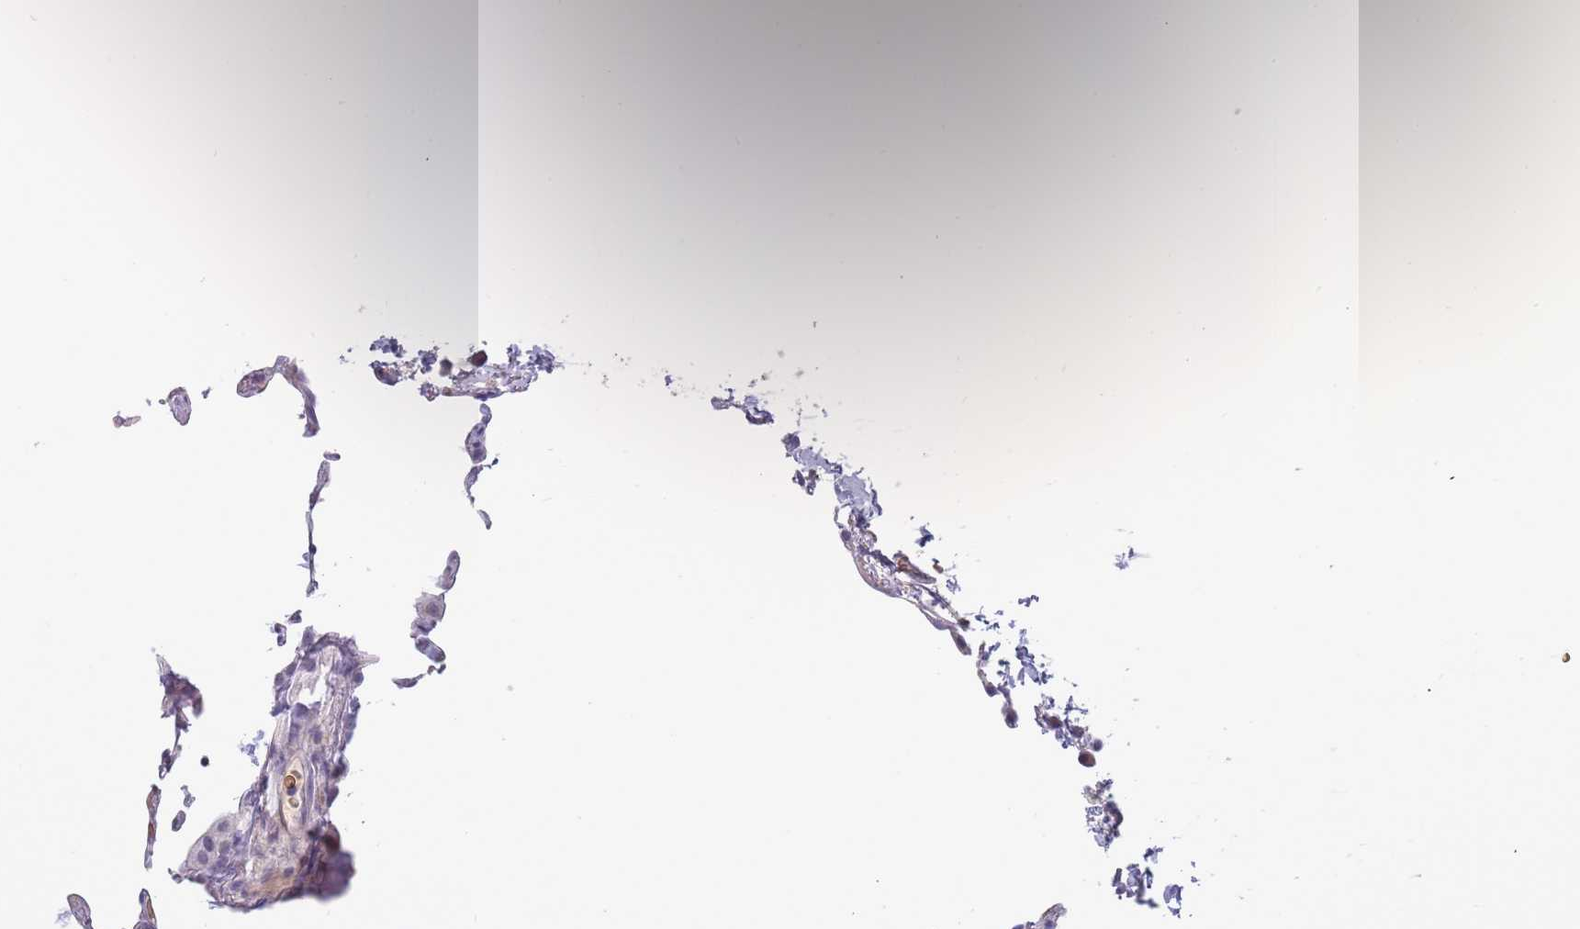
{"staining": {"intensity": "negative", "quantity": "none", "location": "none"}, "tissue": "lung", "cell_type": "Alveolar cells", "image_type": "normal", "snomed": [{"axis": "morphology", "description": "Normal tissue, NOS"}, {"axis": "topography", "description": "Lung"}], "caption": "This image is of benign lung stained with IHC to label a protein in brown with the nuclei are counter-stained blue. There is no positivity in alveolar cells.", "gene": "LYPD6B", "patient": {"sex": "female", "age": 57}}